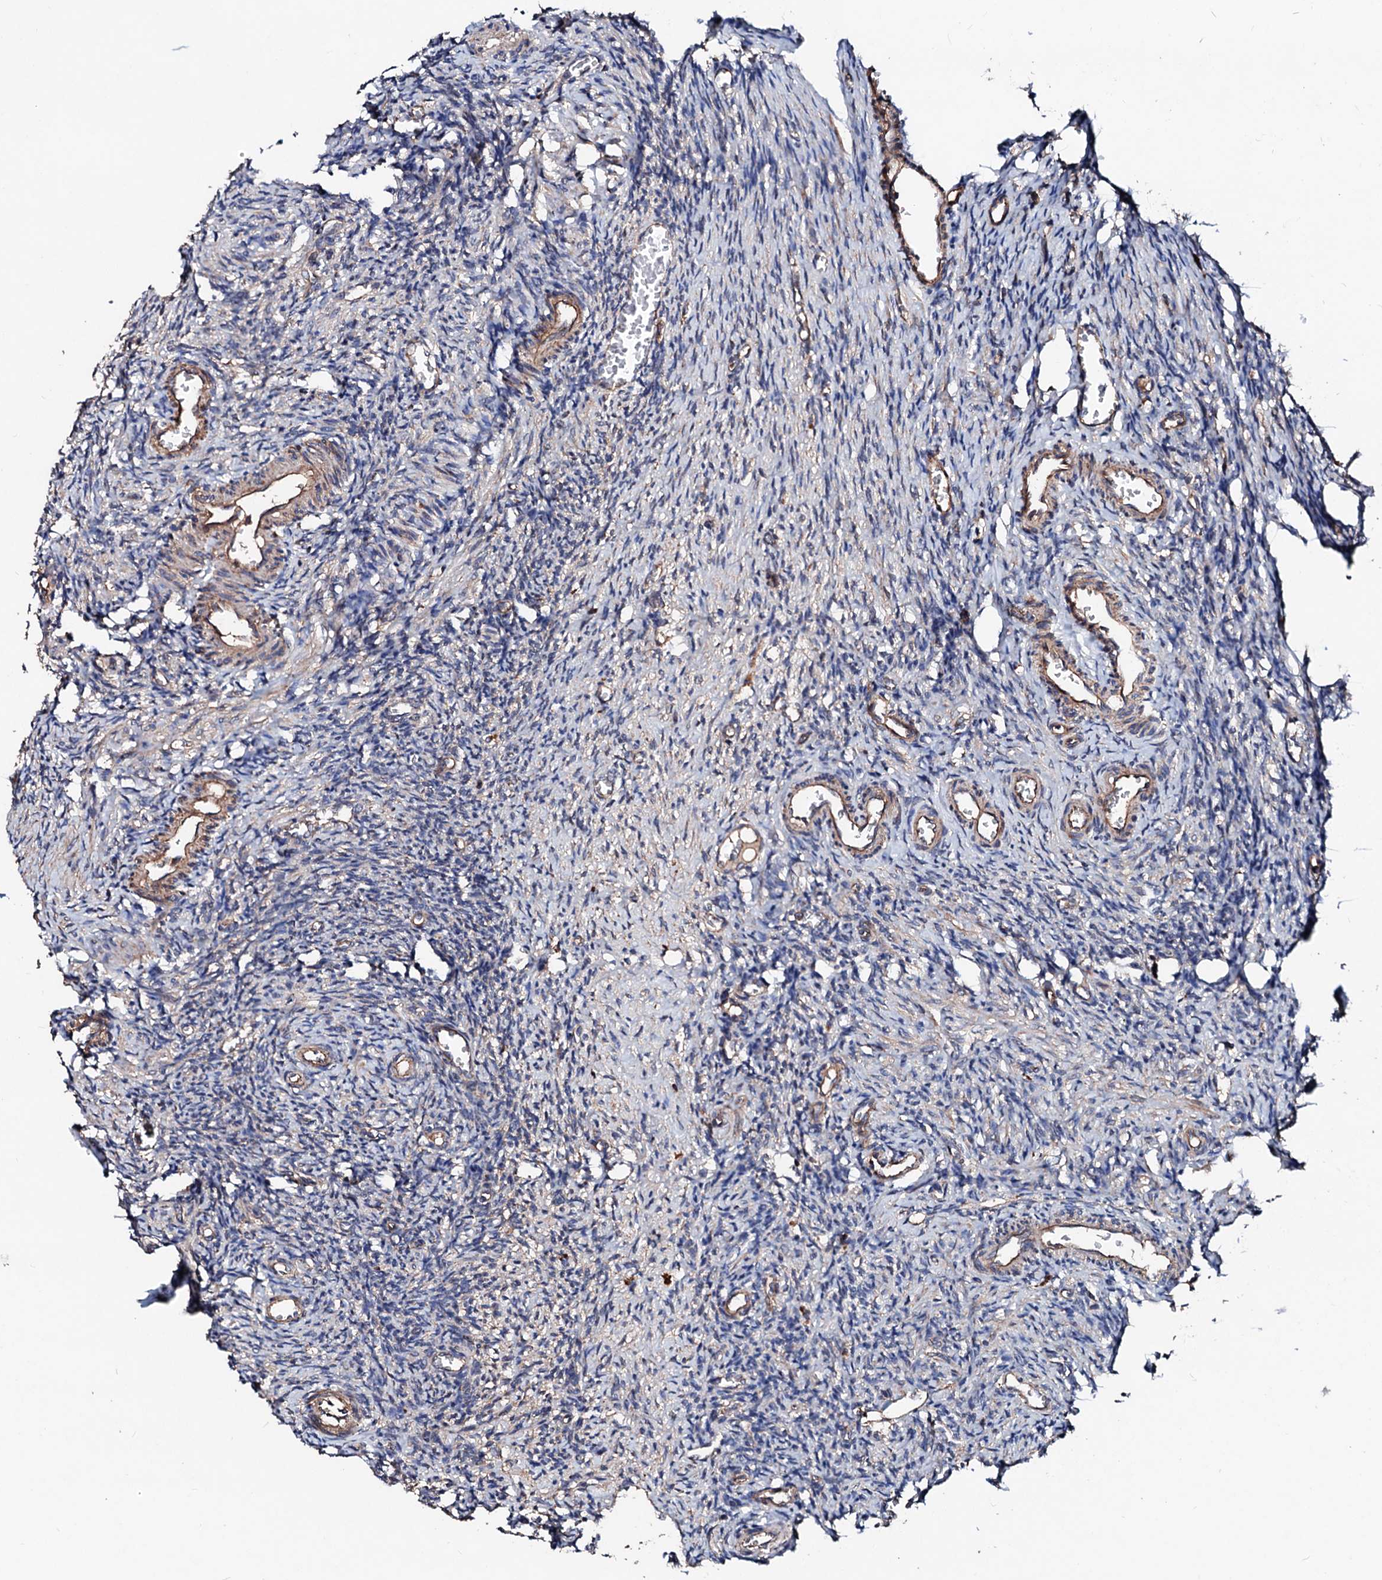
{"staining": {"intensity": "negative", "quantity": "none", "location": "none"}, "tissue": "ovary", "cell_type": "Ovarian stroma cells", "image_type": "normal", "snomed": [{"axis": "morphology", "description": "Normal tissue, NOS"}, {"axis": "topography", "description": "Ovary"}], "caption": "High magnification brightfield microscopy of unremarkable ovary stained with DAB (3,3'-diaminobenzidine) (brown) and counterstained with hematoxylin (blue): ovarian stroma cells show no significant staining.", "gene": "TBCEL", "patient": {"sex": "female", "age": 27}}